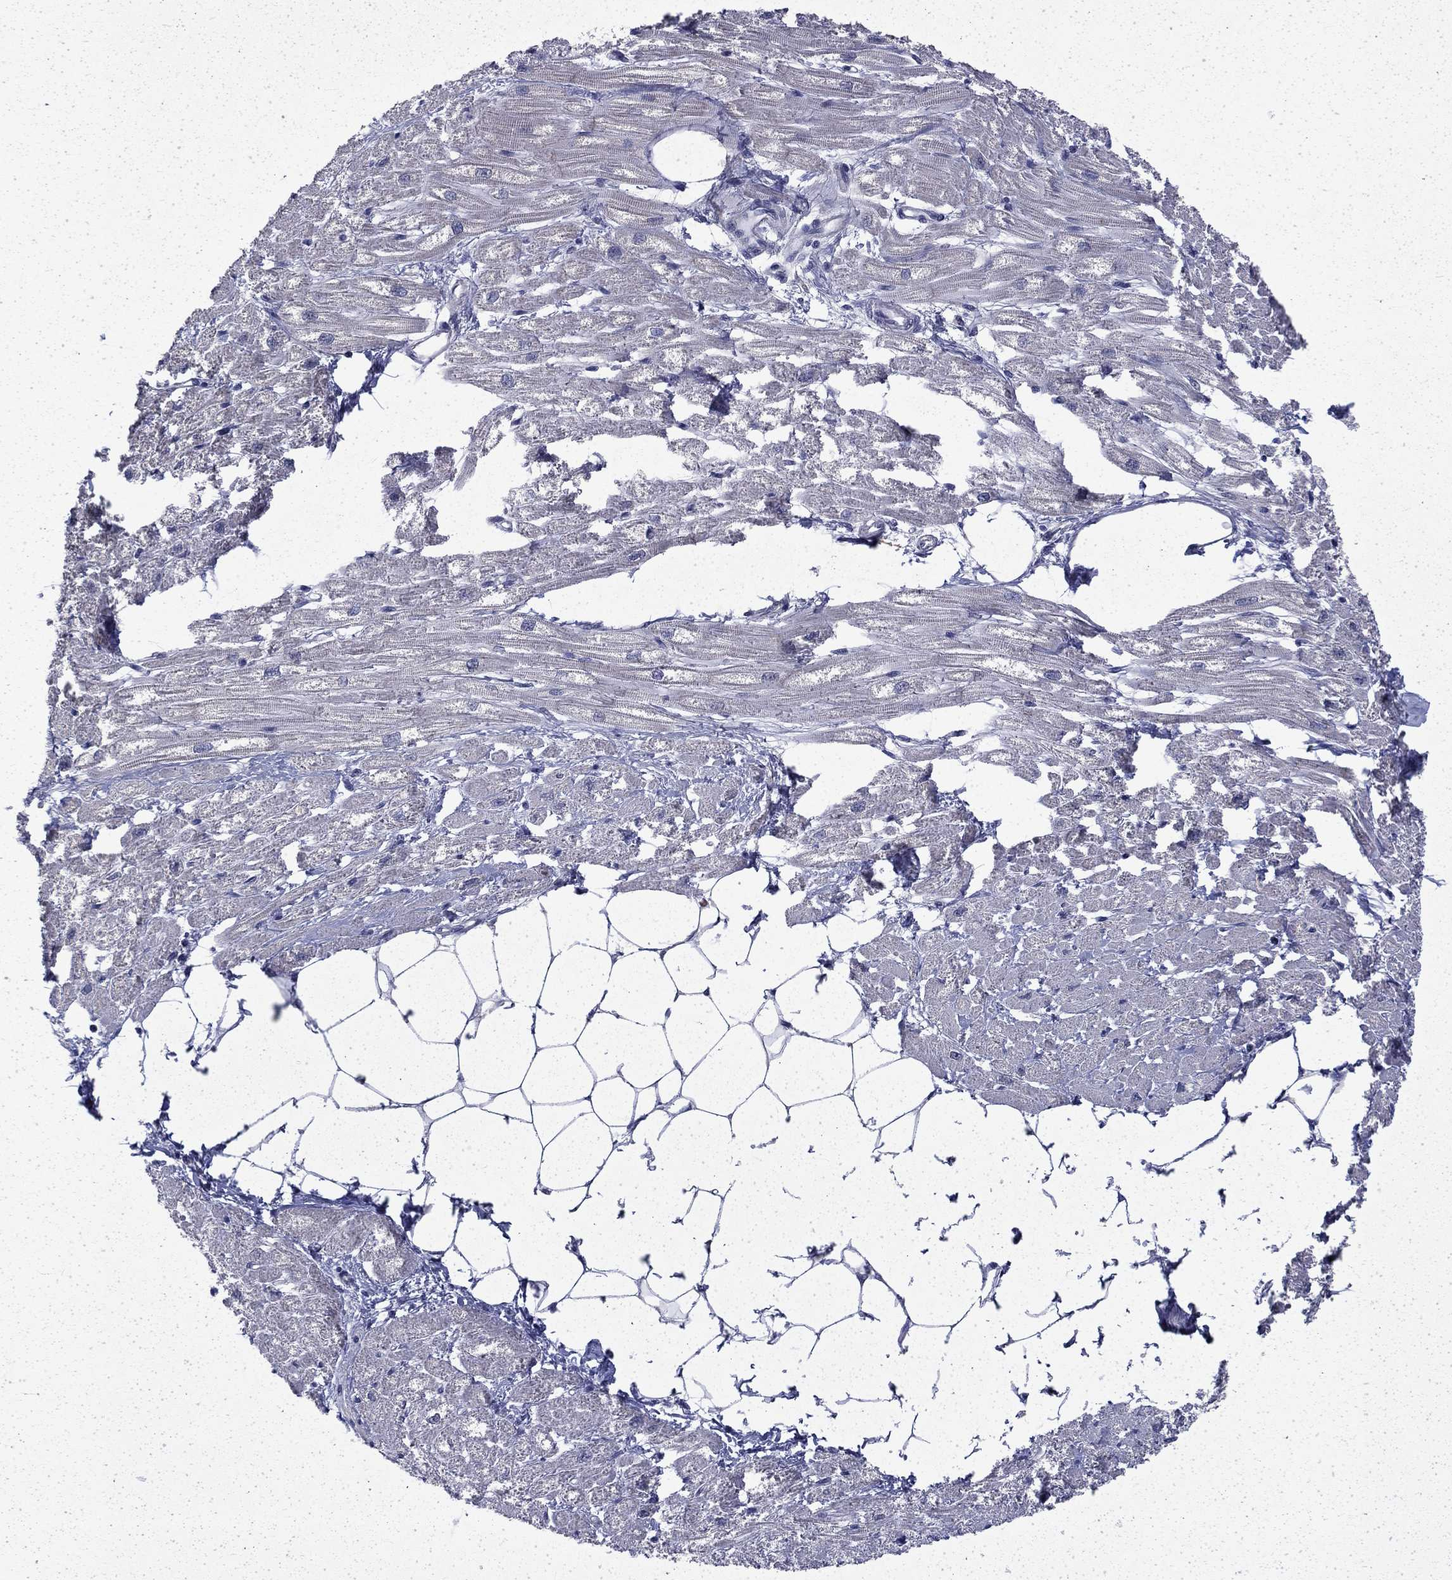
{"staining": {"intensity": "negative", "quantity": "none", "location": "none"}, "tissue": "heart muscle", "cell_type": "Cardiomyocytes", "image_type": "normal", "snomed": [{"axis": "morphology", "description": "Normal tissue, NOS"}, {"axis": "topography", "description": "Heart"}], "caption": "Immunohistochemical staining of normal human heart muscle reveals no significant positivity in cardiomyocytes. (DAB (3,3'-diaminobenzidine) IHC with hematoxylin counter stain).", "gene": "CHAT", "patient": {"sex": "male", "age": 57}}